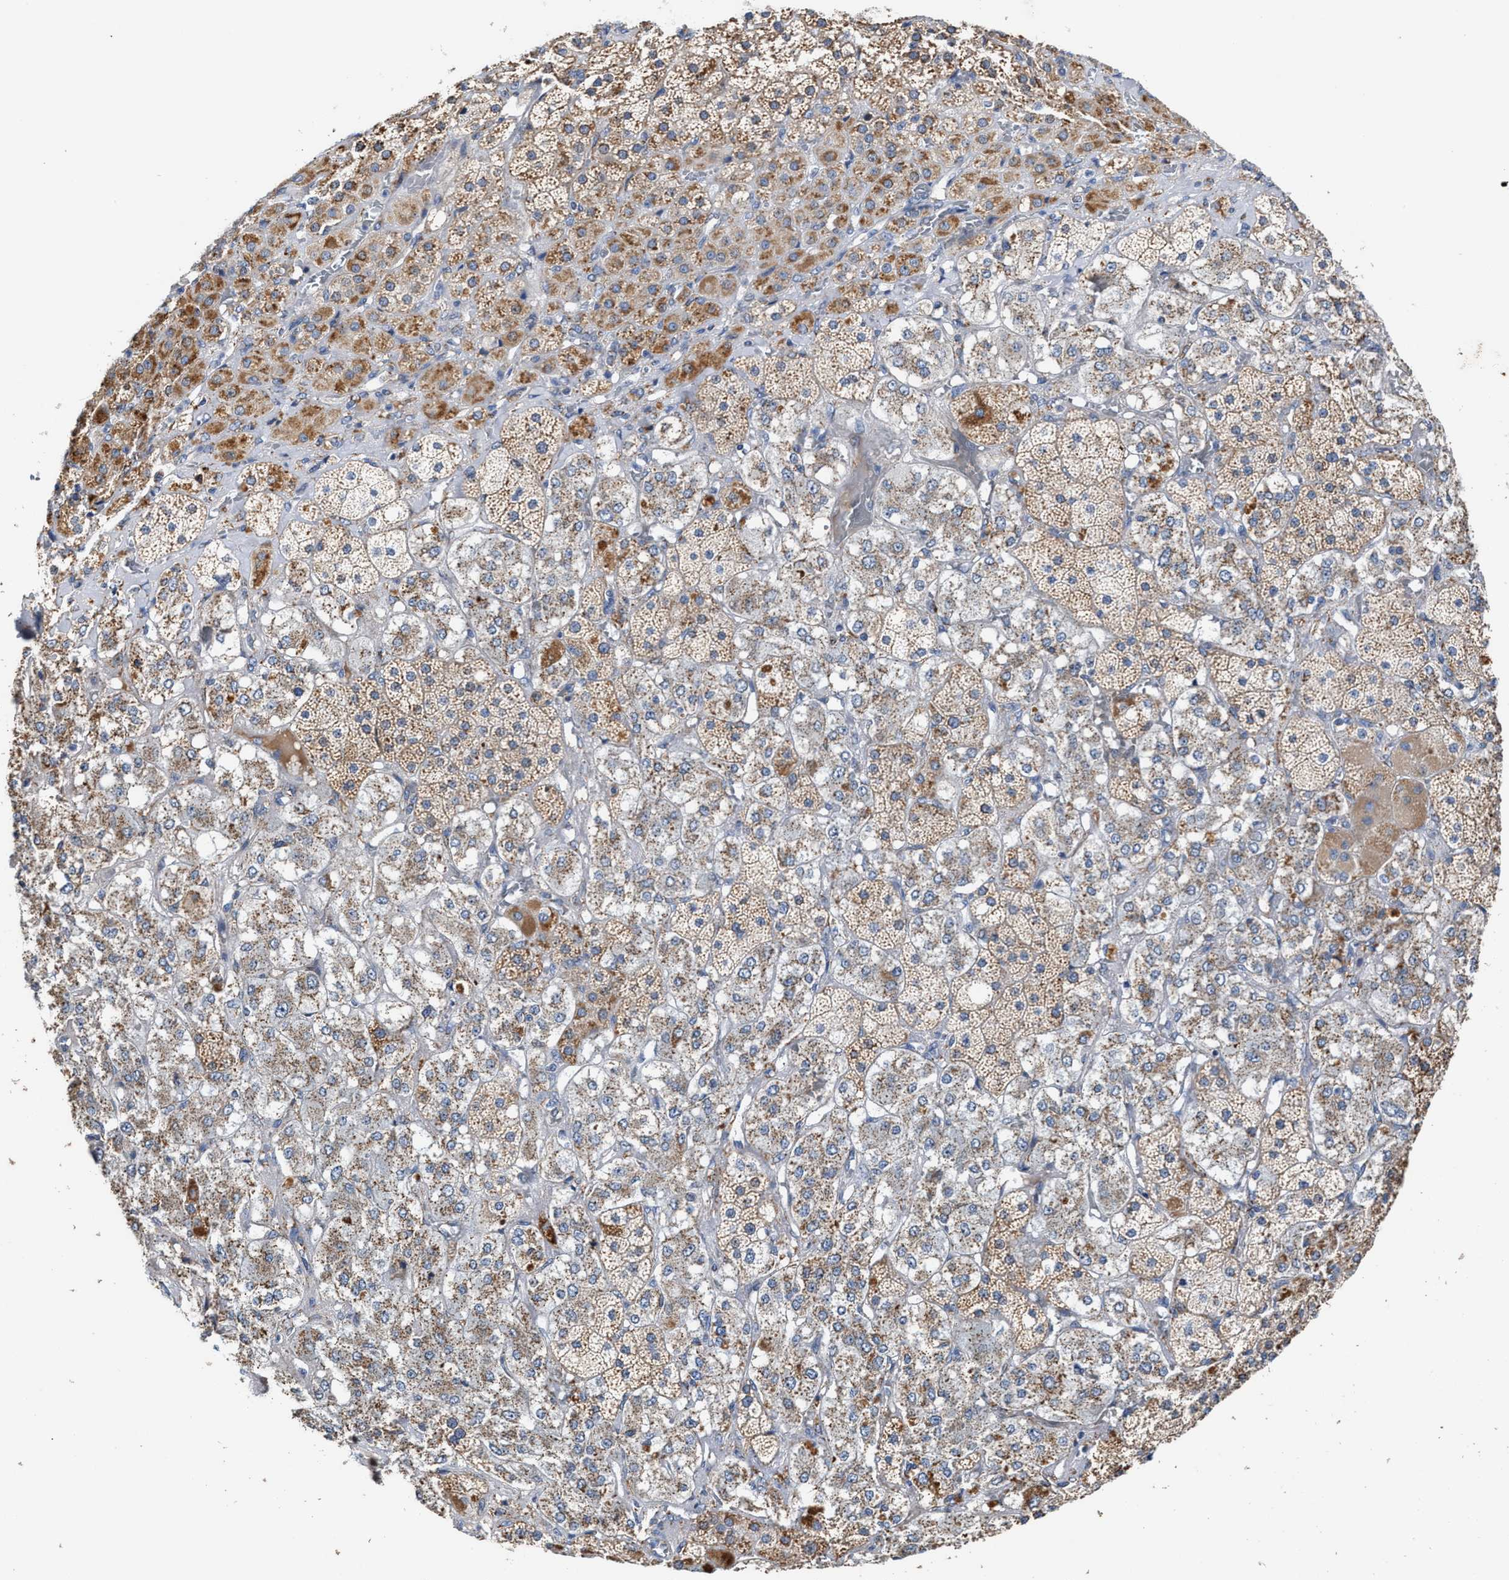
{"staining": {"intensity": "moderate", "quantity": "25%-75%", "location": "cytoplasmic/membranous"}, "tissue": "adrenal gland", "cell_type": "Glandular cells", "image_type": "normal", "snomed": [{"axis": "morphology", "description": "Normal tissue, NOS"}, {"axis": "topography", "description": "Adrenal gland"}], "caption": "DAB (3,3'-diaminobenzidine) immunohistochemical staining of unremarkable adrenal gland reveals moderate cytoplasmic/membranous protein expression in approximately 25%-75% of glandular cells.", "gene": "JAG1", "patient": {"sex": "male", "age": 57}}